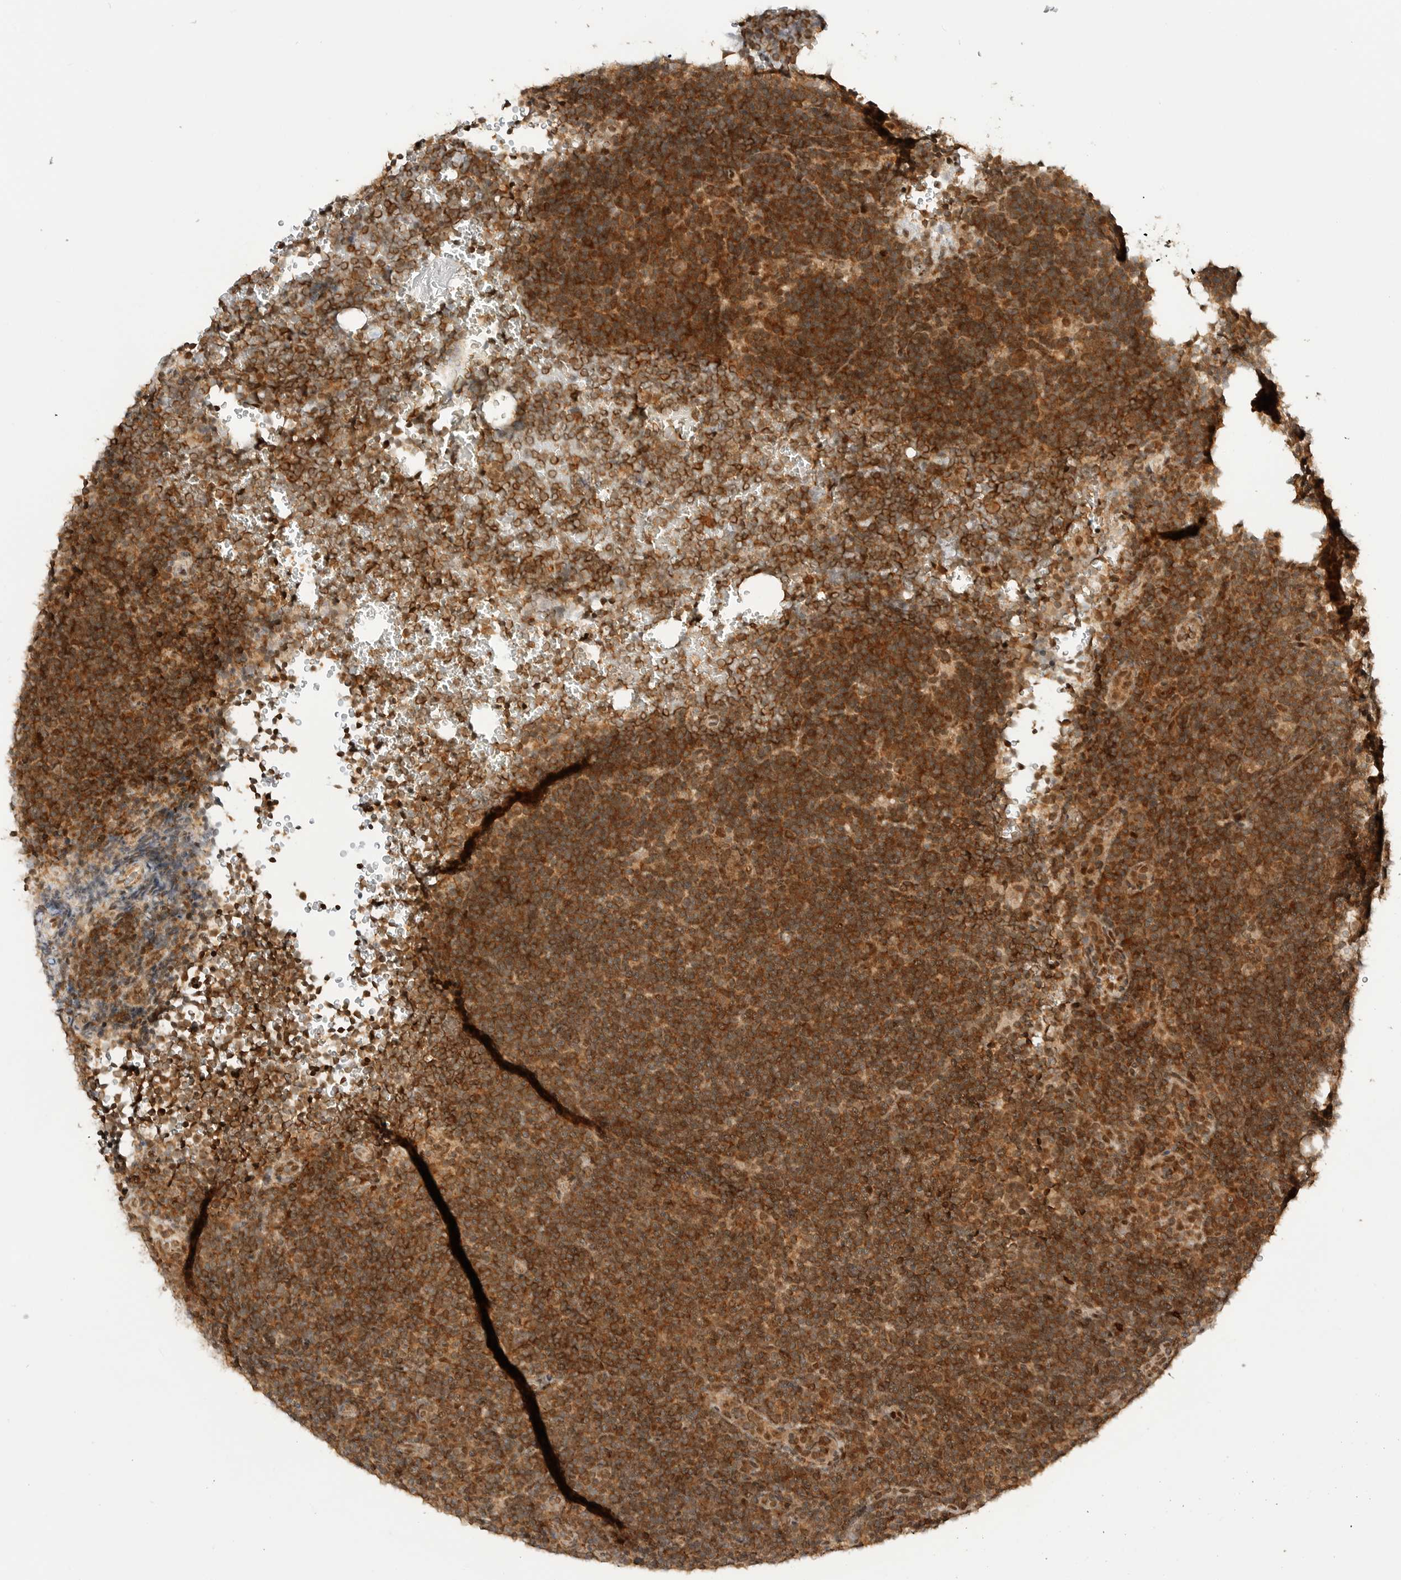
{"staining": {"intensity": "moderate", "quantity": ">75%", "location": "cytoplasmic/membranous"}, "tissue": "lymphoma", "cell_type": "Tumor cells", "image_type": "cancer", "snomed": [{"axis": "morphology", "description": "Hodgkin's disease, NOS"}, {"axis": "topography", "description": "Lymph node"}], "caption": "Lymphoma stained for a protein (brown) shows moderate cytoplasmic/membranous positive staining in about >75% of tumor cells.", "gene": "ALKAL1", "patient": {"sex": "female", "age": 57}}